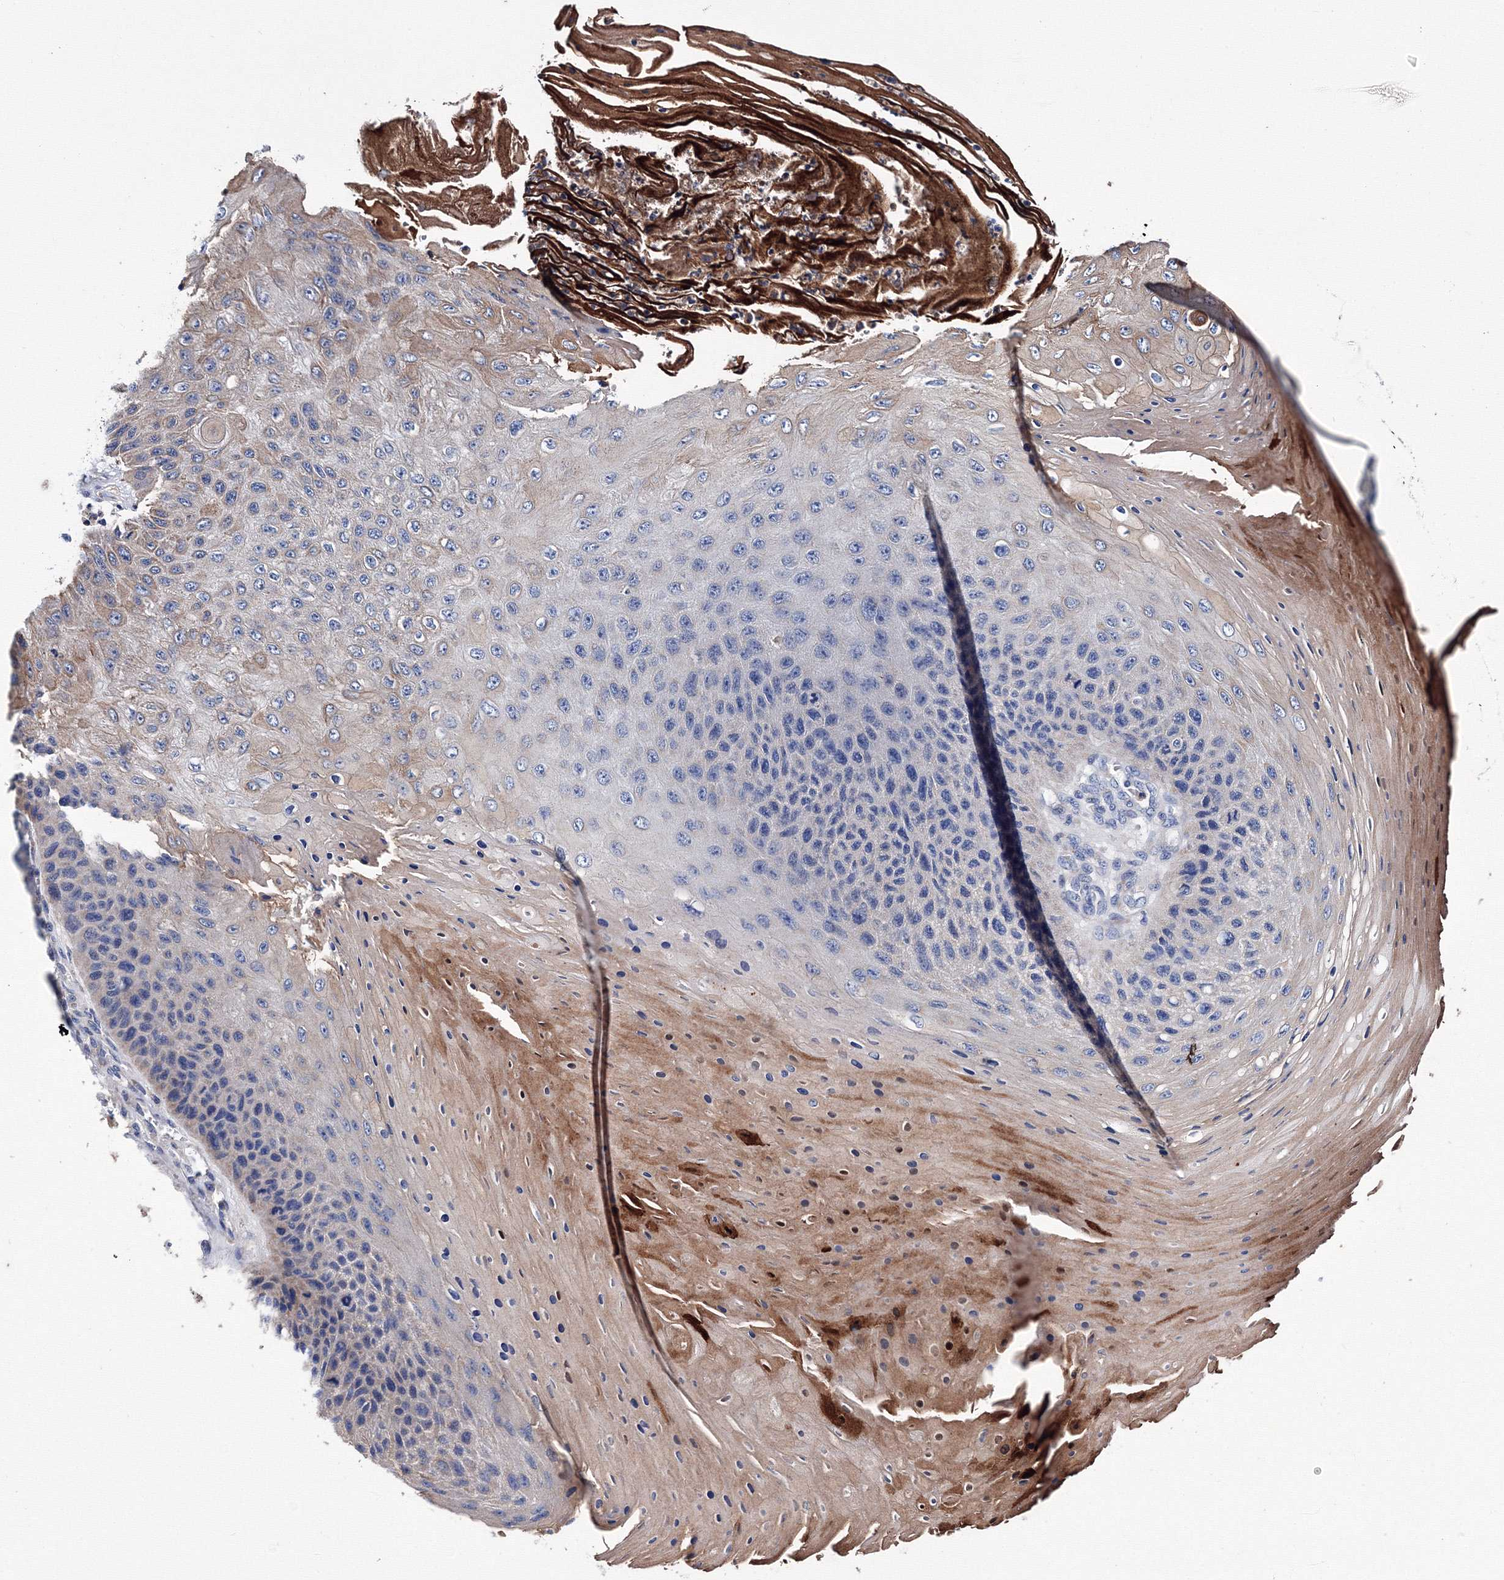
{"staining": {"intensity": "negative", "quantity": "none", "location": "none"}, "tissue": "skin cancer", "cell_type": "Tumor cells", "image_type": "cancer", "snomed": [{"axis": "morphology", "description": "Squamous cell carcinoma, NOS"}, {"axis": "topography", "description": "Skin"}], "caption": "This is a photomicrograph of IHC staining of skin squamous cell carcinoma, which shows no expression in tumor cells. The staining is performed using DAB (3,3'-diaminobenzidine) brown chromogen with nuclei counter-stained in using hematoxylin.", "gene": "TRPM2", "patient": {"sex": "female", "age": 88}}